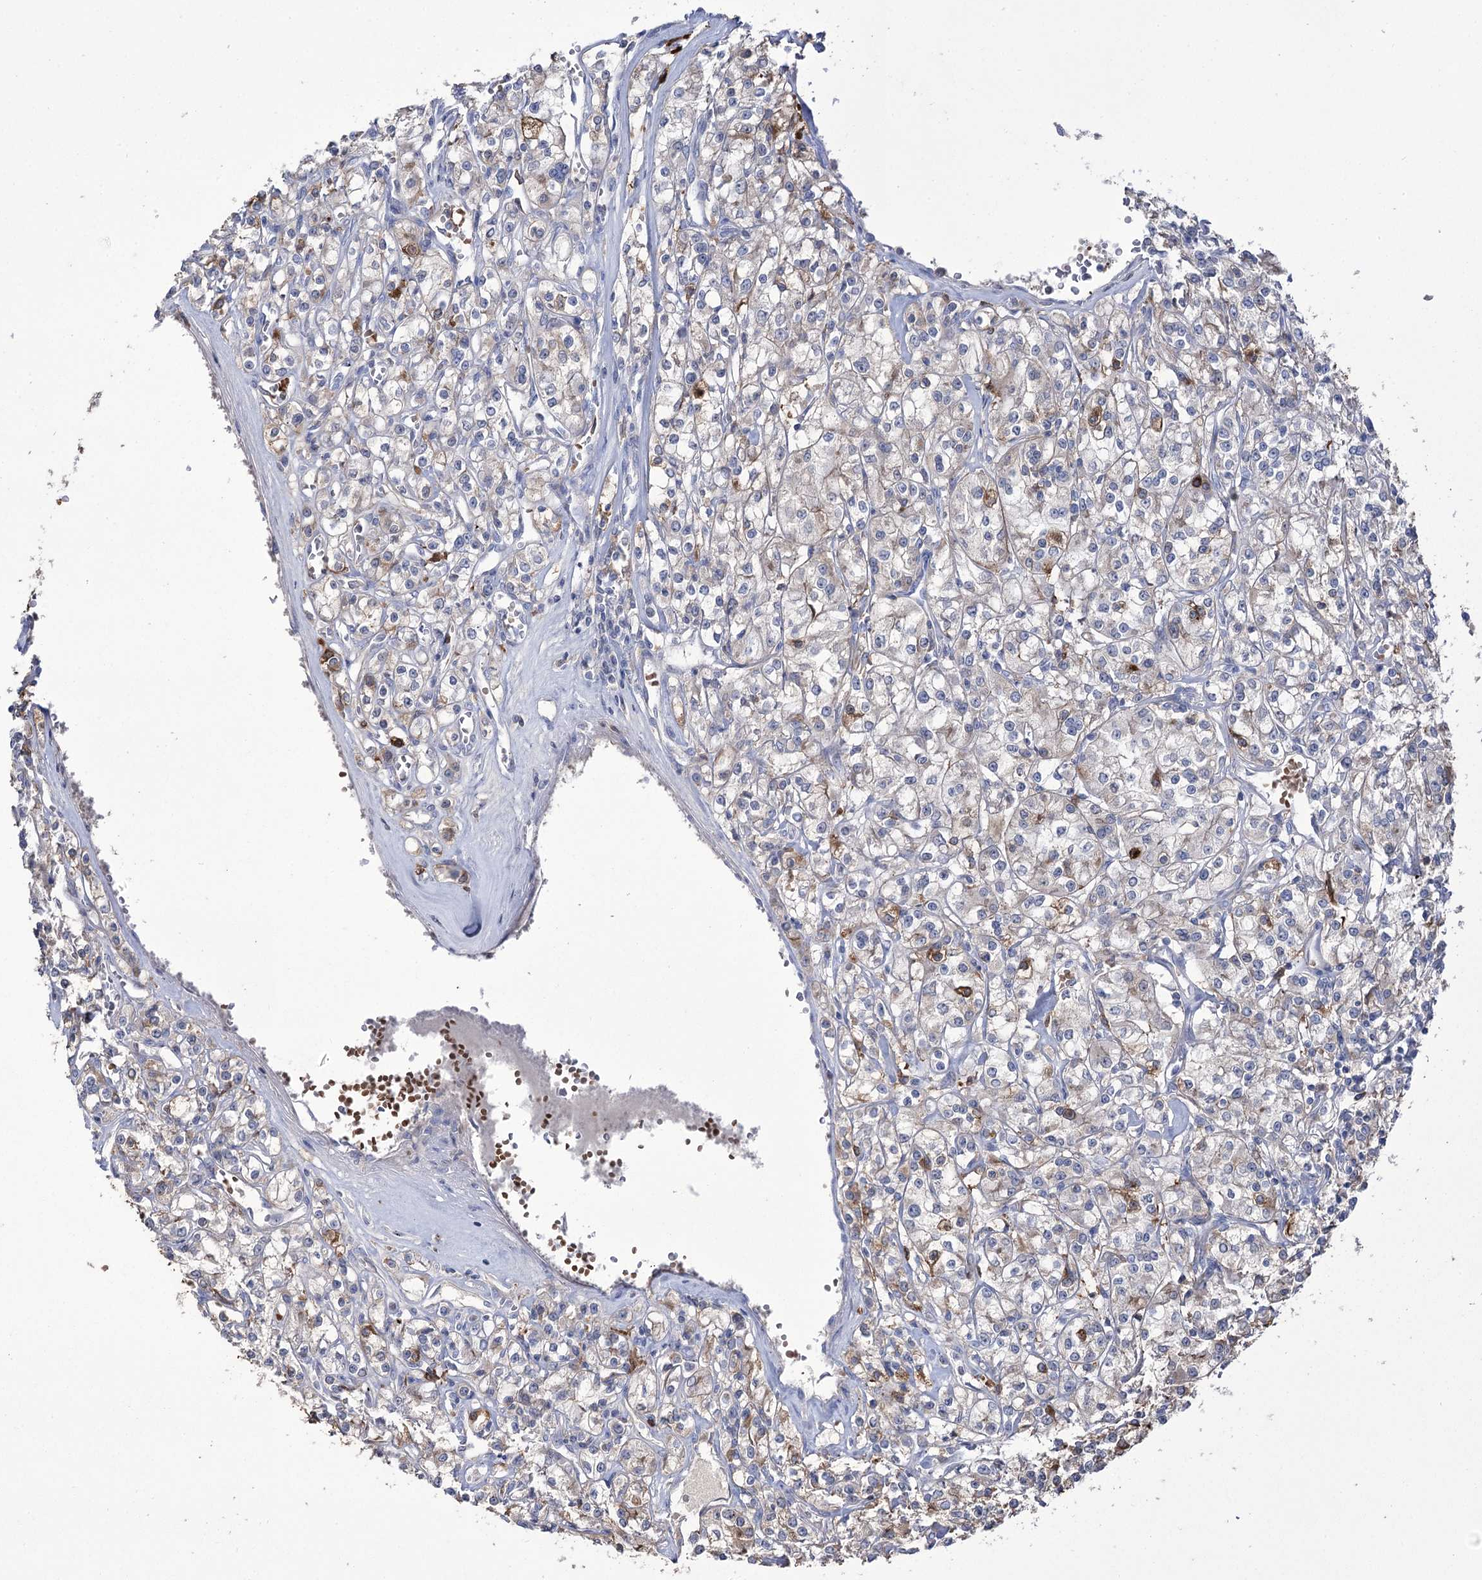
{"staining": {"intensity": "weak", "quantity": "25%-75%", "location": "cytoplasmic/membranous"}, "tissue": "renal cancer", "cell_type": "Tumor cells", "image_type": "cancer", "snomed": [{"axis": "morphology", "description": "Adenocarcinoma, NOS"}, {"axis": "topography", "description": "Kidney"}], "caption": "Immunohistochemistry micrograph of renal cancer (adenocarcinoma) stained for a protein (brown), which demonstrates low levels of weak cytoplasmic/membranous staining in approximately 25%-75% of tumor cells.", "gene": "ZNF622", "patient": {"sex": "female", "age": 59}}